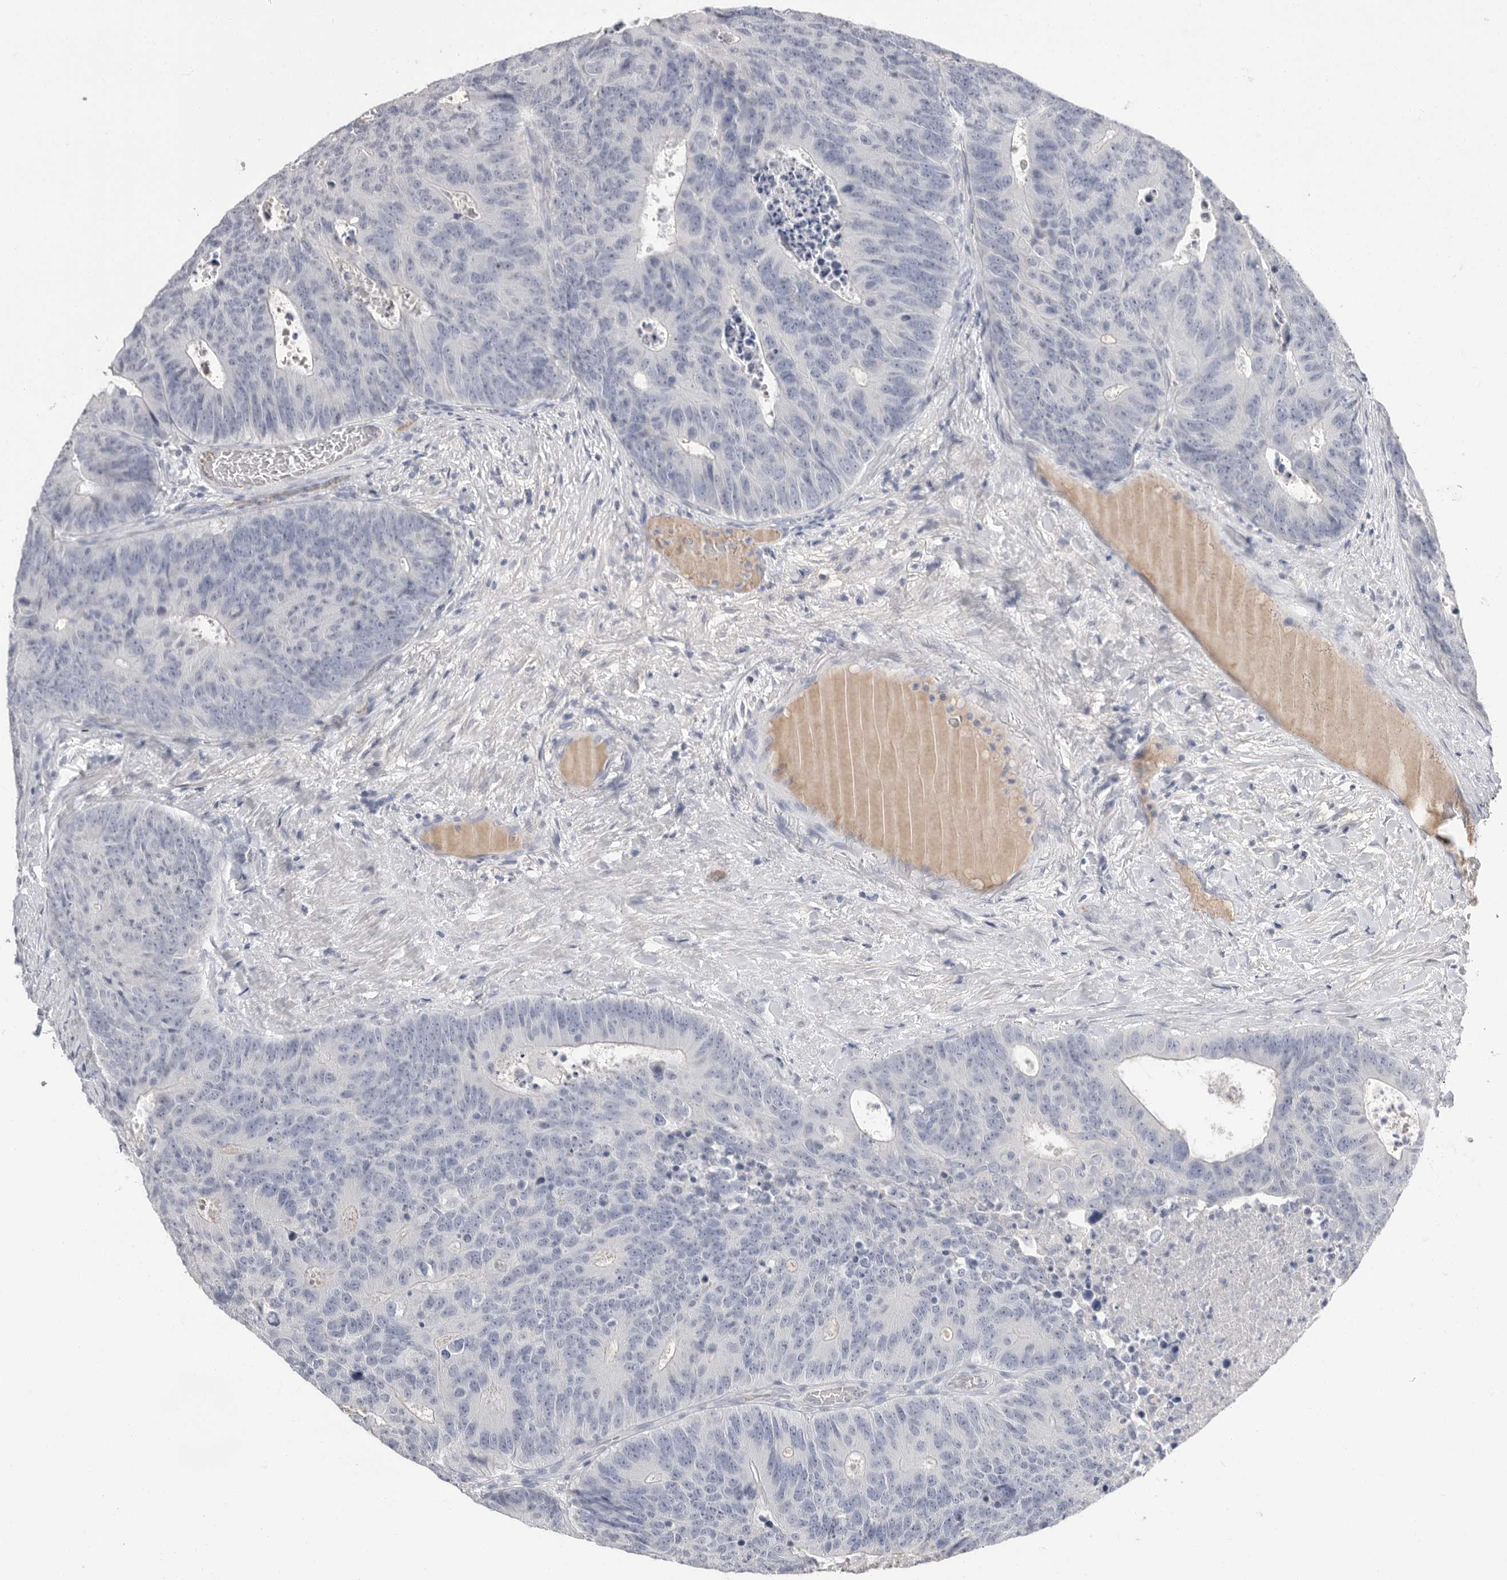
{"staining": {"intensity": "negative", "quantity": "none", "location": "none"}, "tissue": "colorectal cancer", "cell_type": "Tumor cells", "image_type": "cancer", "snomed": [{"axis": "morphology", "description": "Adenocarcinoma, NOS"}, {"axis": "topography", "description": "Colon"}], "caption": "The photomicrograph demonstrates no significant positivity in tumor cells of colorectal cancer. (DAB IHC with hematoxylin counter stain).", "gene": "APOA2", "patient": {"sex": "male", "age": 87}}